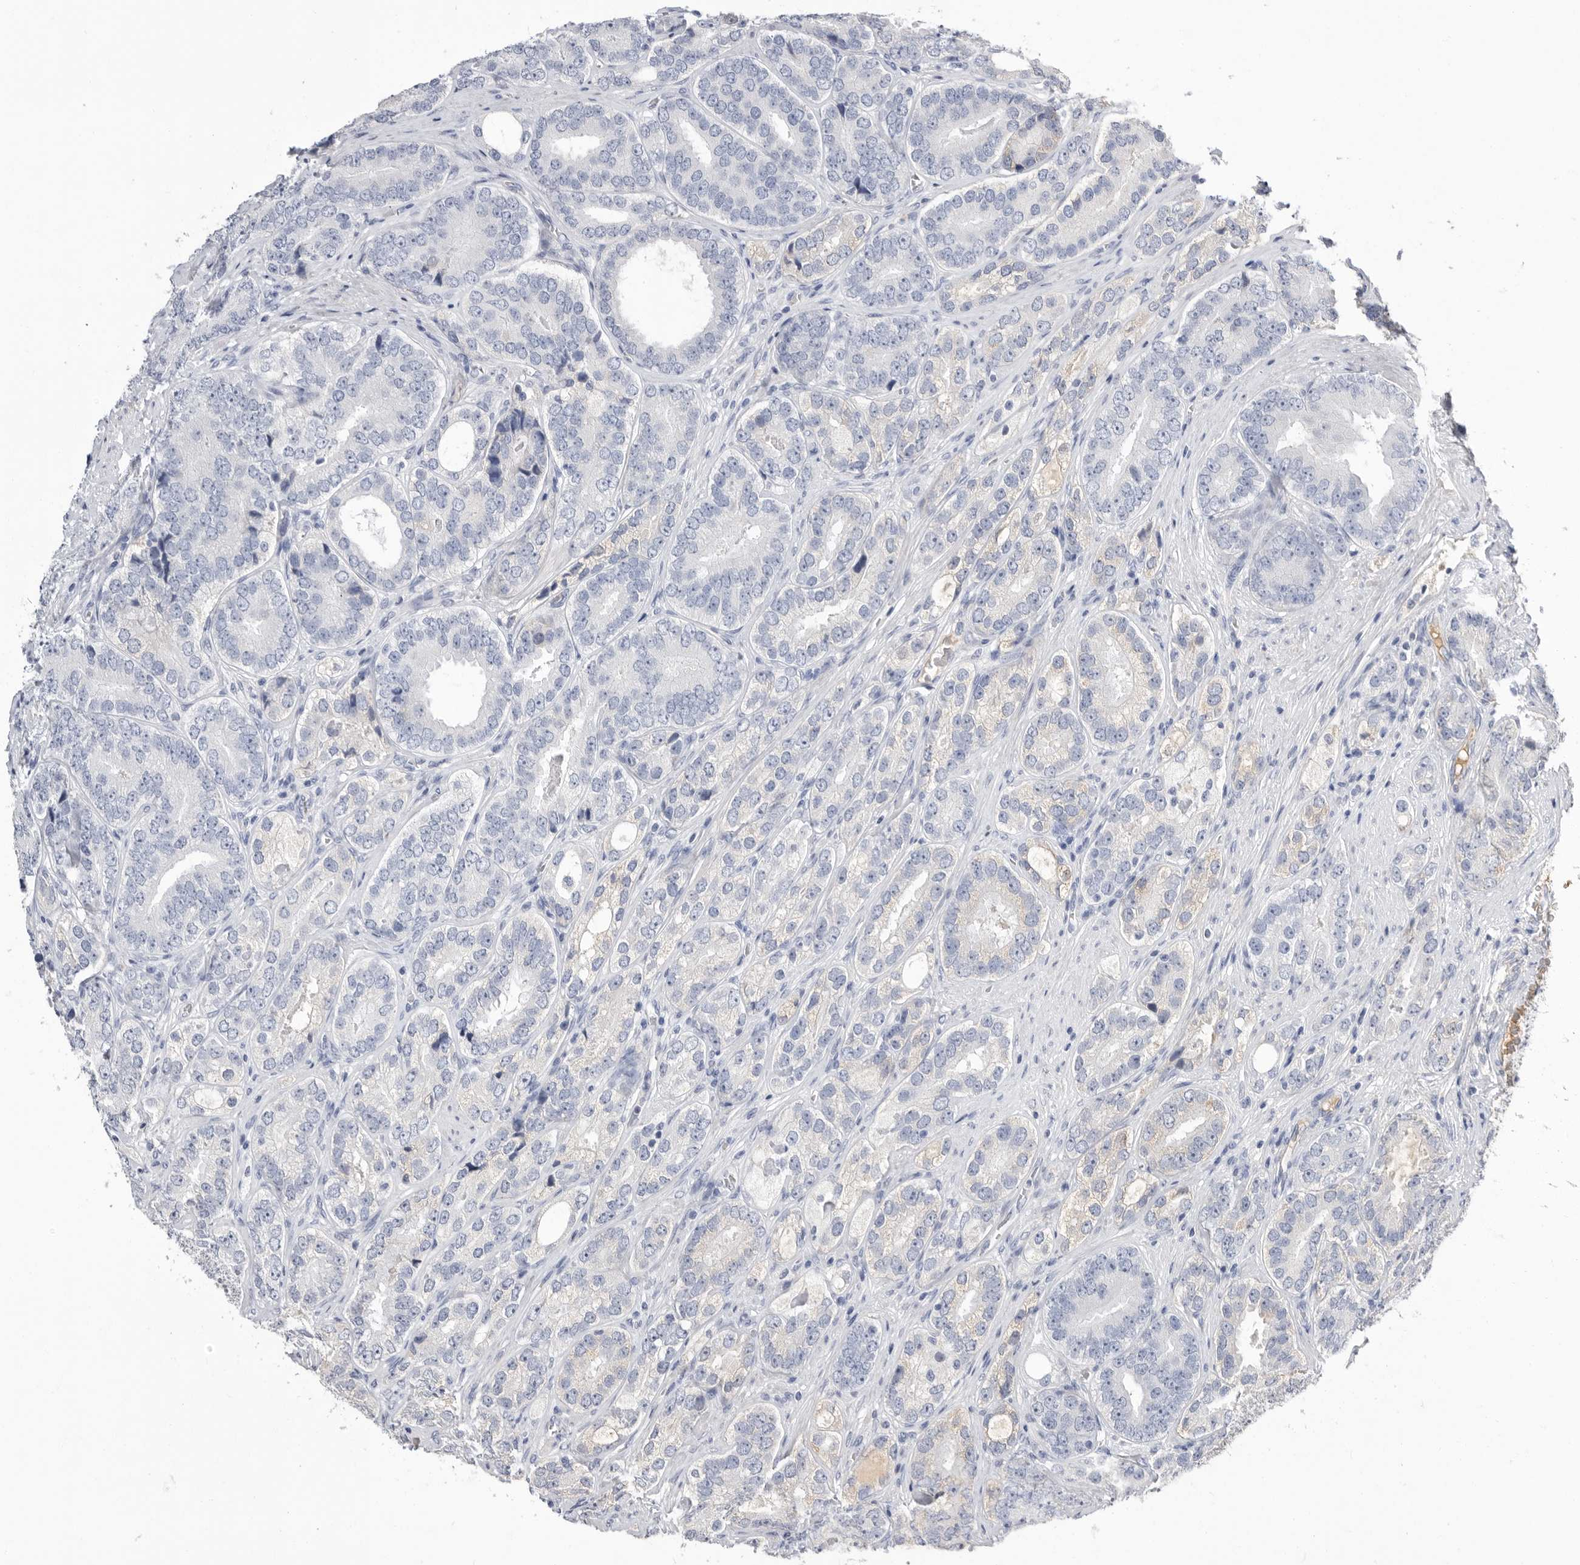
{"staining": {"intensity": "negative", "quantity": "none", "location": "none"}, "tissue": "prostate cancer", "cell_type": "Tumor cells", "image_type": "cancer", "snomed": [{"axis": "morphology", "description": "Adenocarcinoma, High grade"}, {"axis": "topography", "description": "Prostate"}], "caption": "Tumor cells show no significant protein expression in prostate adenocarcinoma (high-grade).", "gene": "APOA2", "patient": {"sex": "male", "age": 56}}